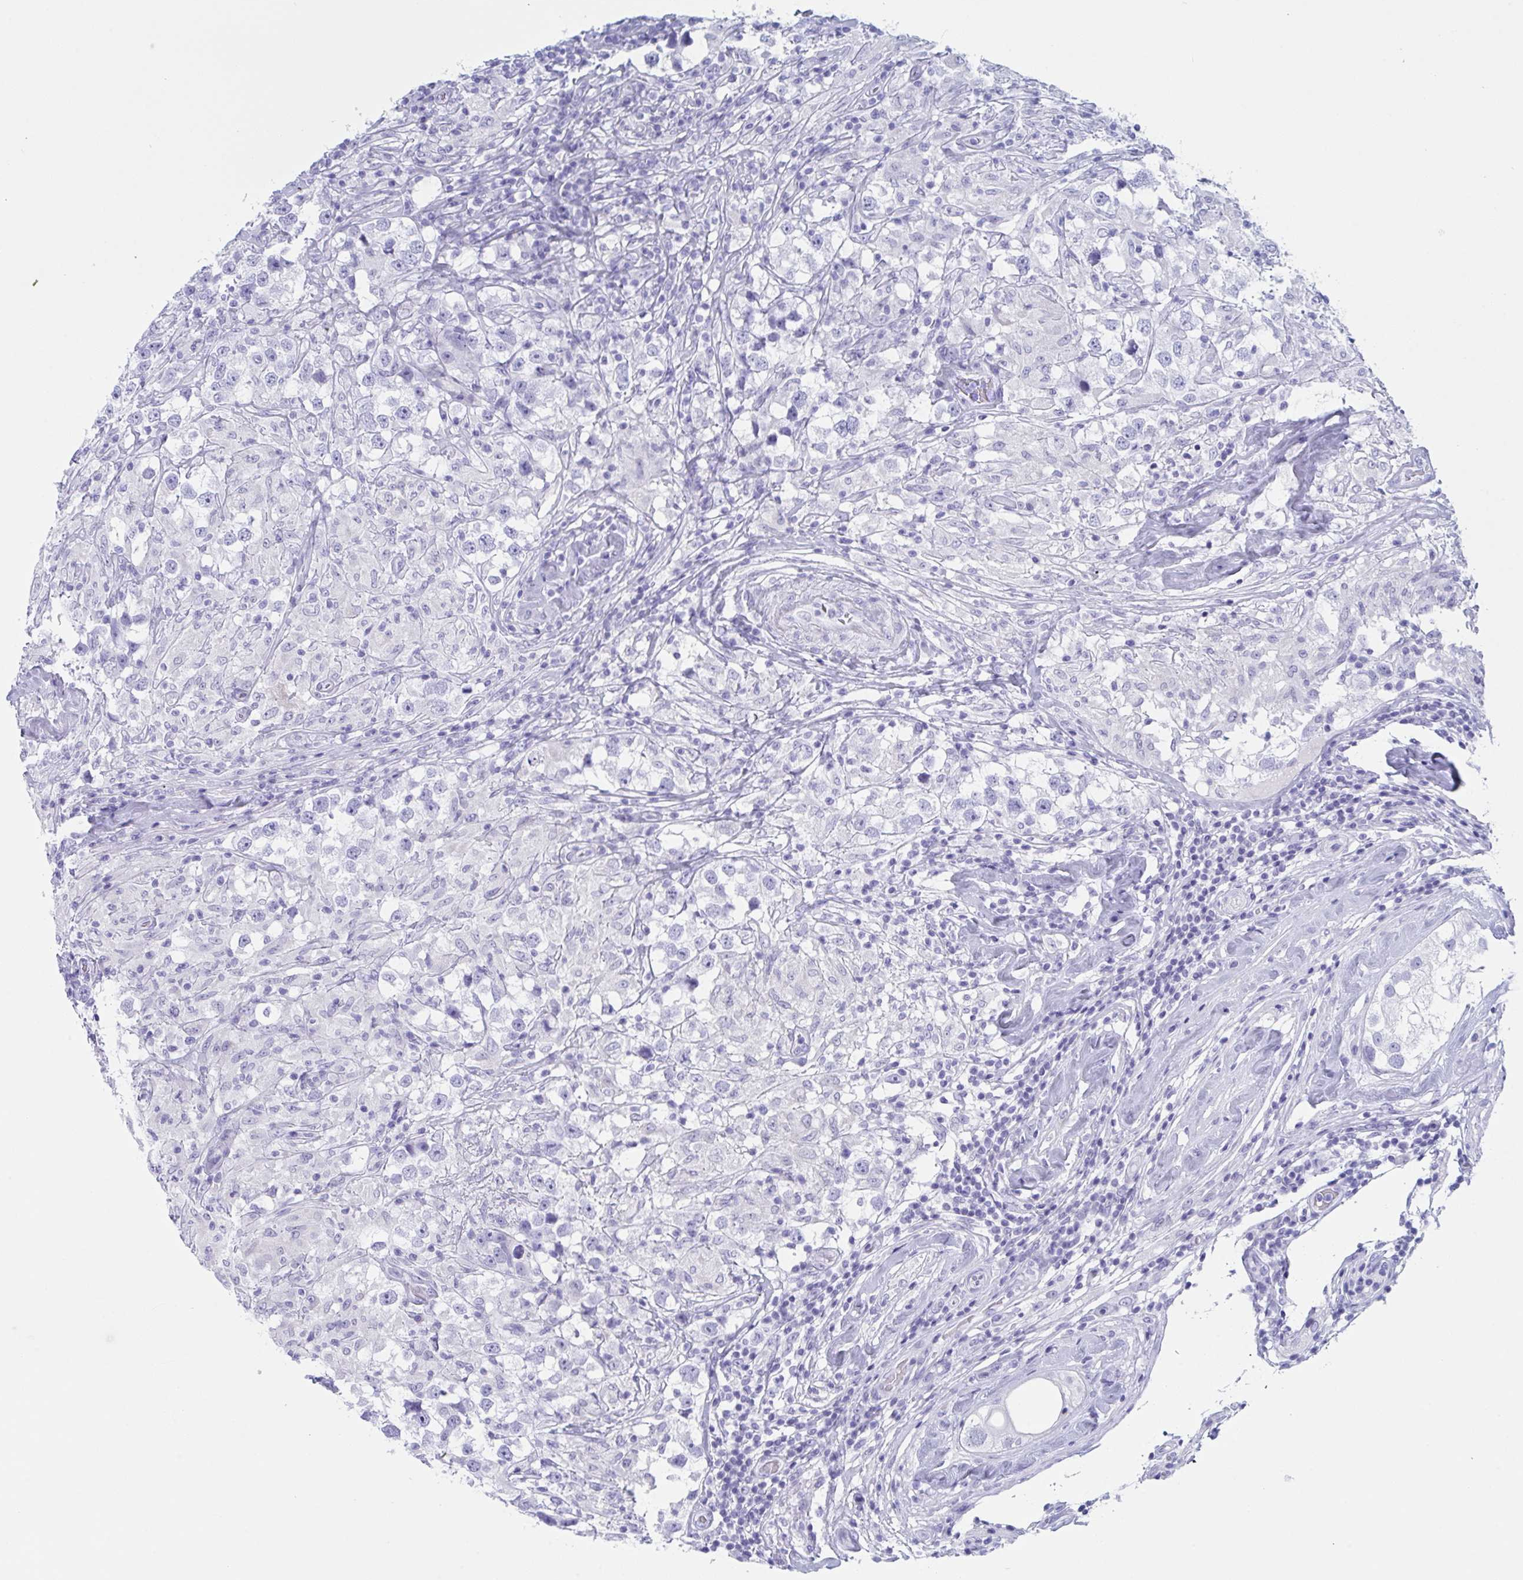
{"staining": {"intensity": "negative", "quantity": "none", "location": "none"}, "tissue": "testis cancer", "cell_type": "Tumor cells", "image_type": "cancer", "snomed": [{"axis": "morphology", "description": "Seminoma, NOS"}, {"axis": "topography", "description": "Testis"}], "caption": "The immunohistochemistry photomicrograph has no significant expression in tumor cells of seminoma (testis) tissue.", "gene": "CDX4", "patient": {"sex": "male", "age": 46}}